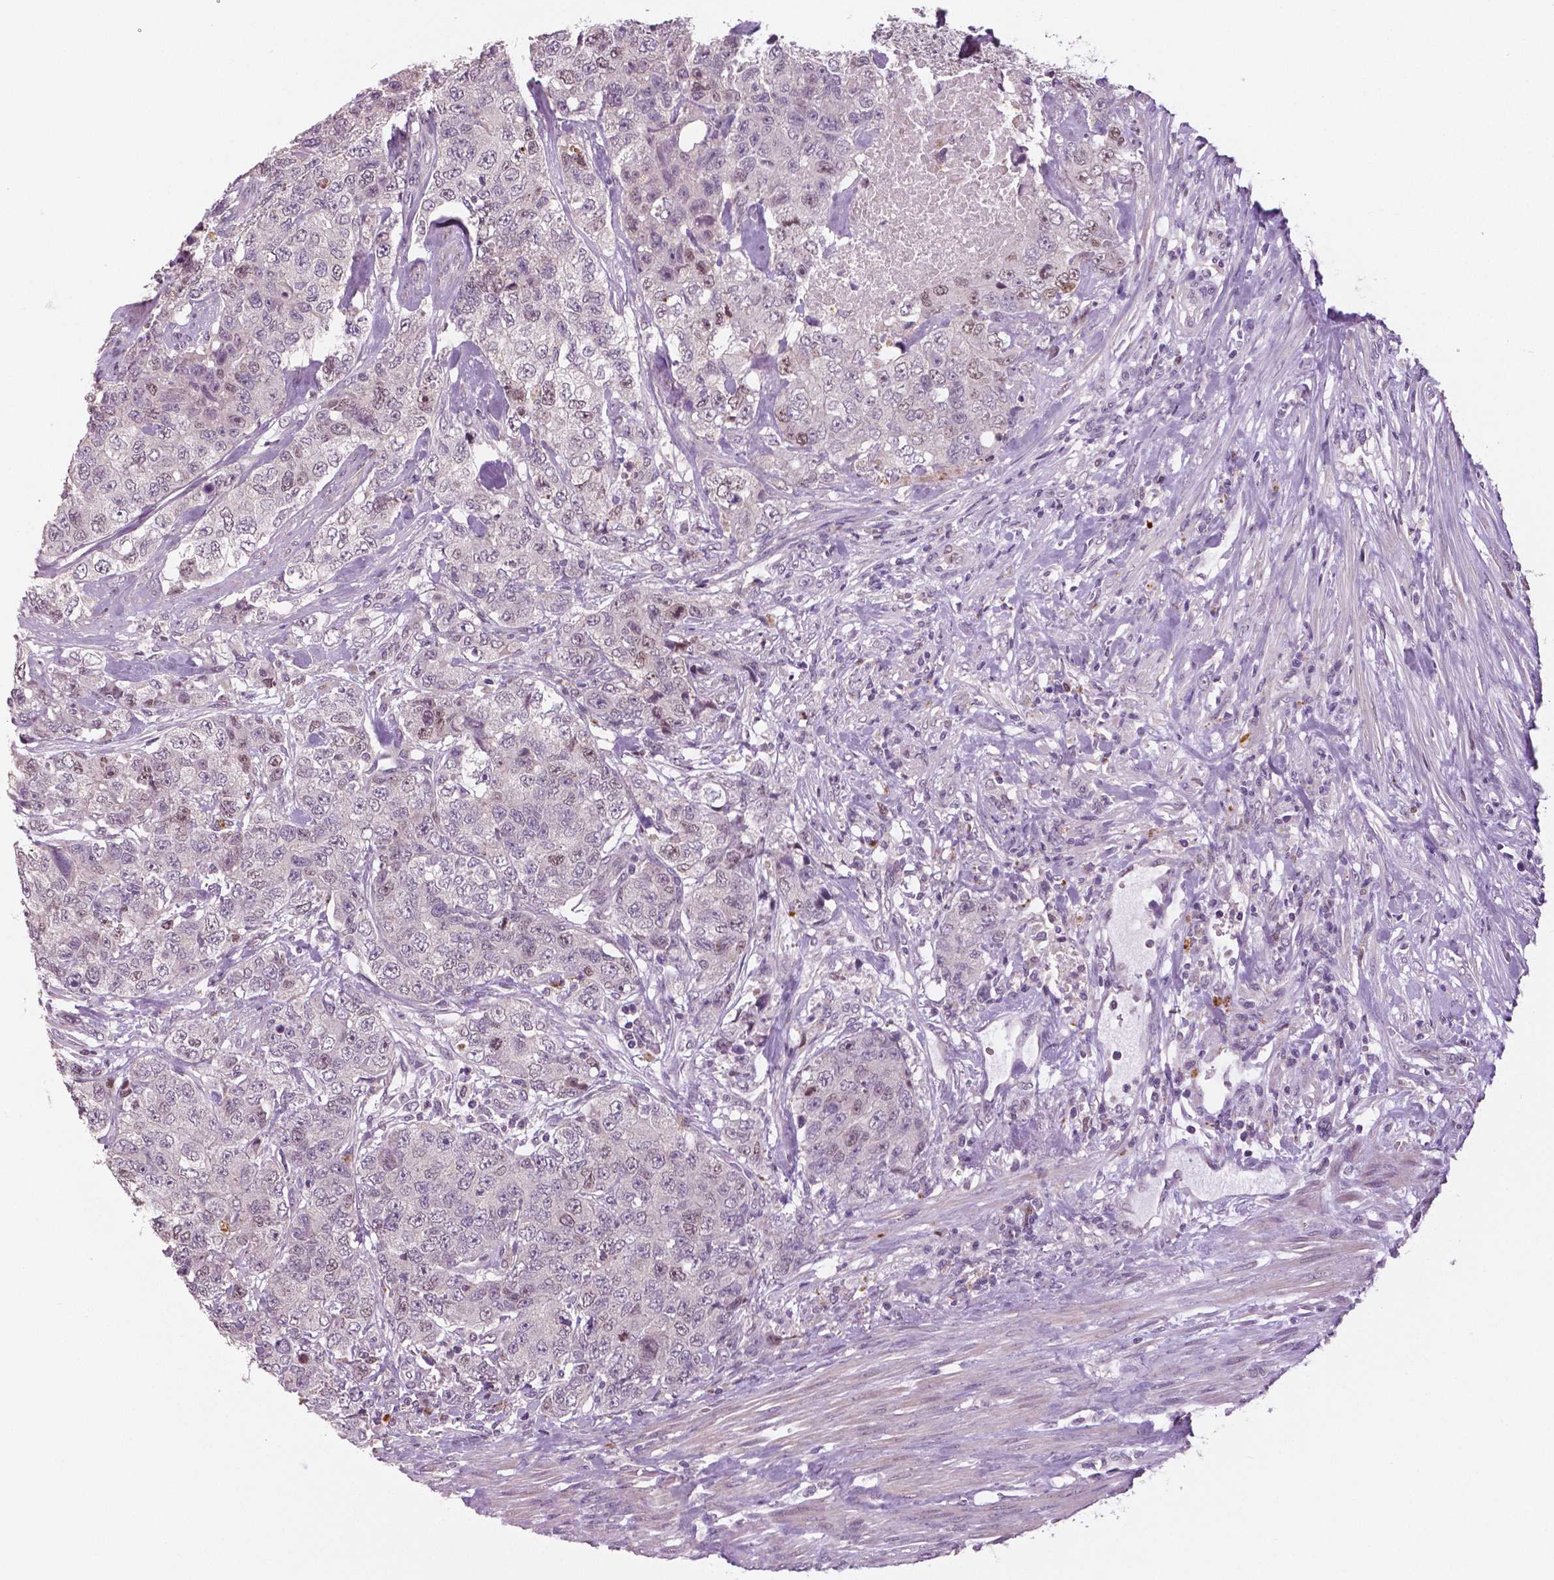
{"staining": {"intensity": "moderate", "quantity": "<25%", "location": "nuclear"}, "tissue": "urothelial cancer", "cell_type": "Tumor cells", "image_type": "cancer", "snomed": [{"axis": "morphology", "description": "Urothelial carcinoma, High grade"}, {"axis": "topography", "description": "Urinary bladder"}], "caption": "Brown immunohistochemical staining in human urothelial carcinoma (high-grade) shows moderate nuclear positivity in approximately <25% of tumor cells.", "gene": "MKI67", "patient": {"sex": "female", "age": 78}}